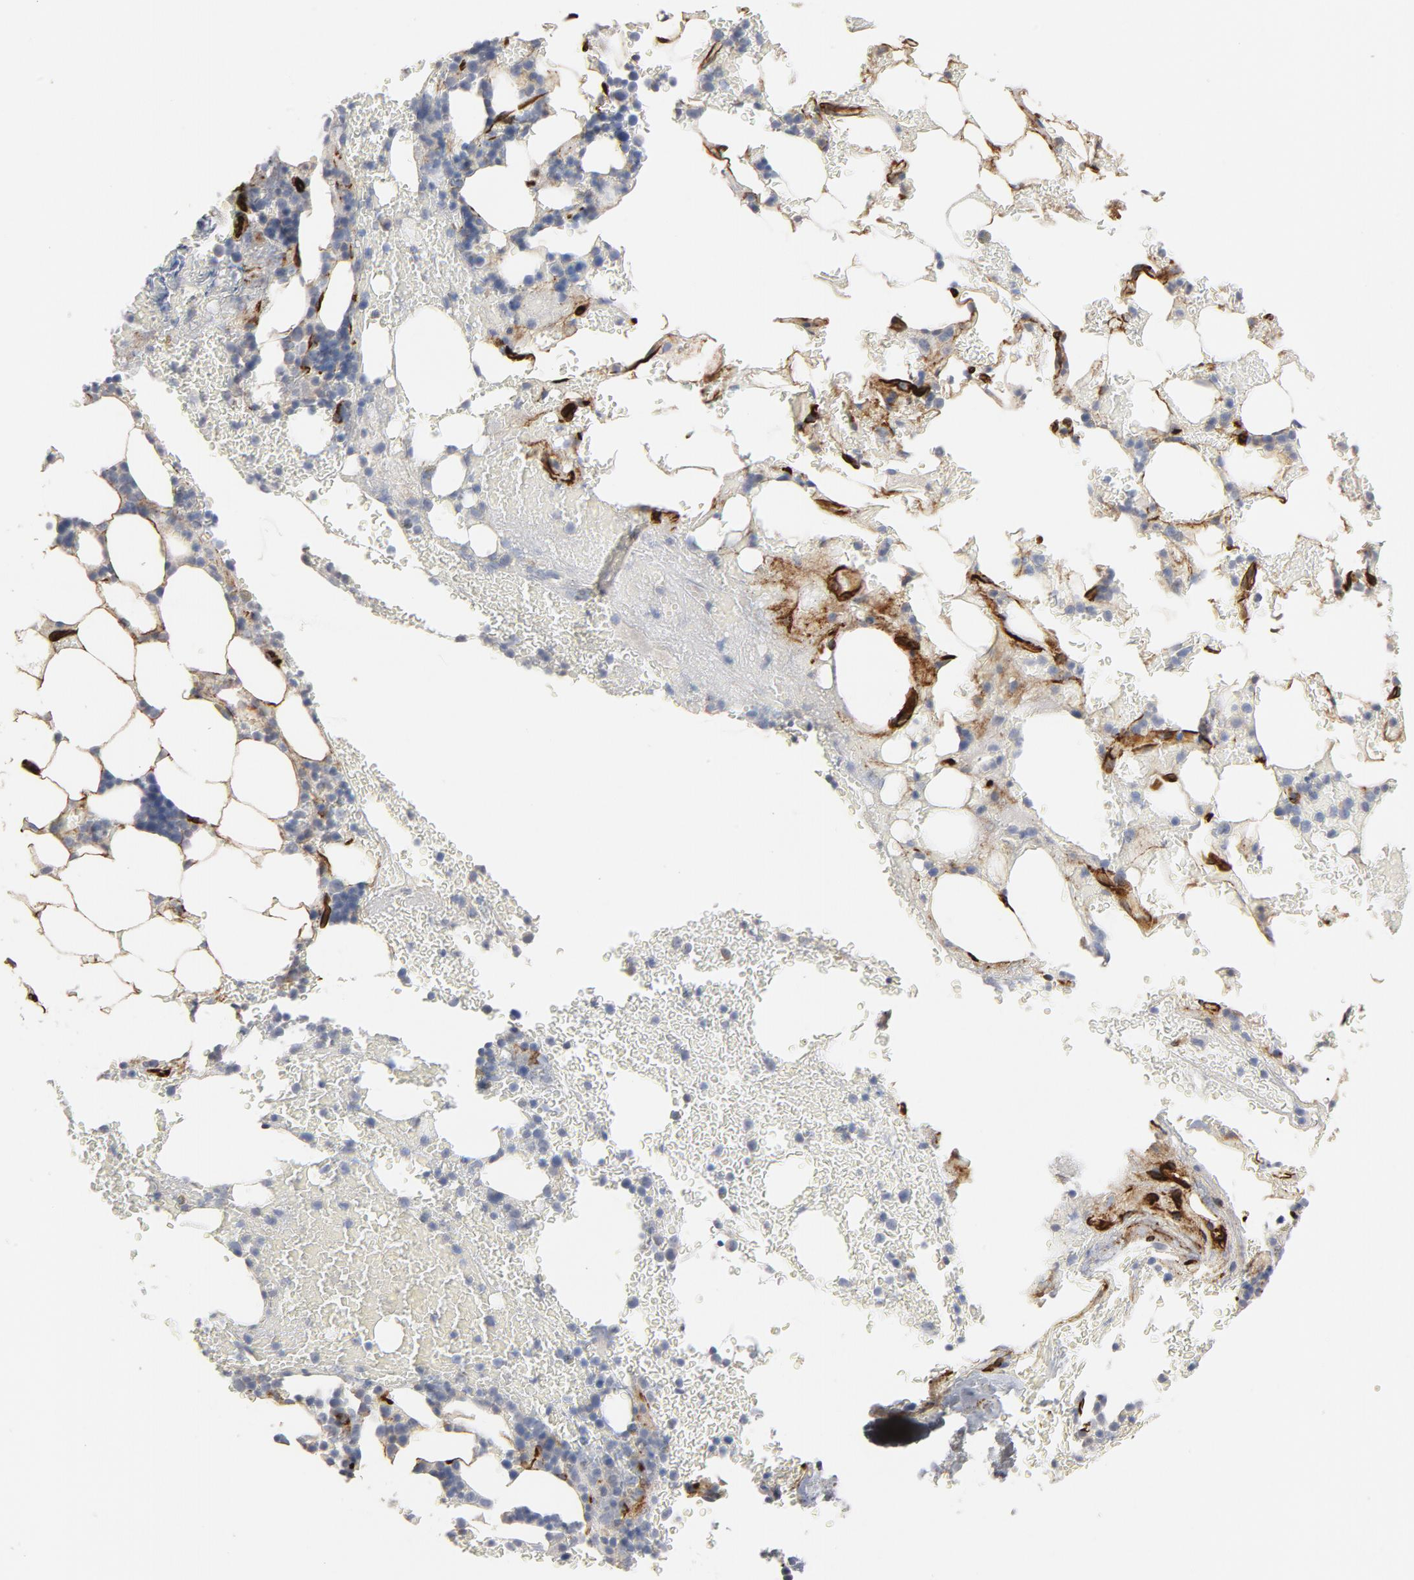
{"staining": {"intensity": "negative", "quantity": "none", "location": "none"}, "tissue": "bone marrow", "cell_type": "Hematopoietic cells", "image_type": "normal", "snomed": [{"axis": "morphology", "description": "Normal tissue, NOS"}, {"axis": "topography", "description": "Bone marrow"}], "caption": "Immunohistochemical staining of normal human bone marrow shows no significant staining in hematopoietic cells. (IHC, brightfield microscopy, high magnification).", "gene": "GNG2", "patient": {"sex": "female", "age": 73}}